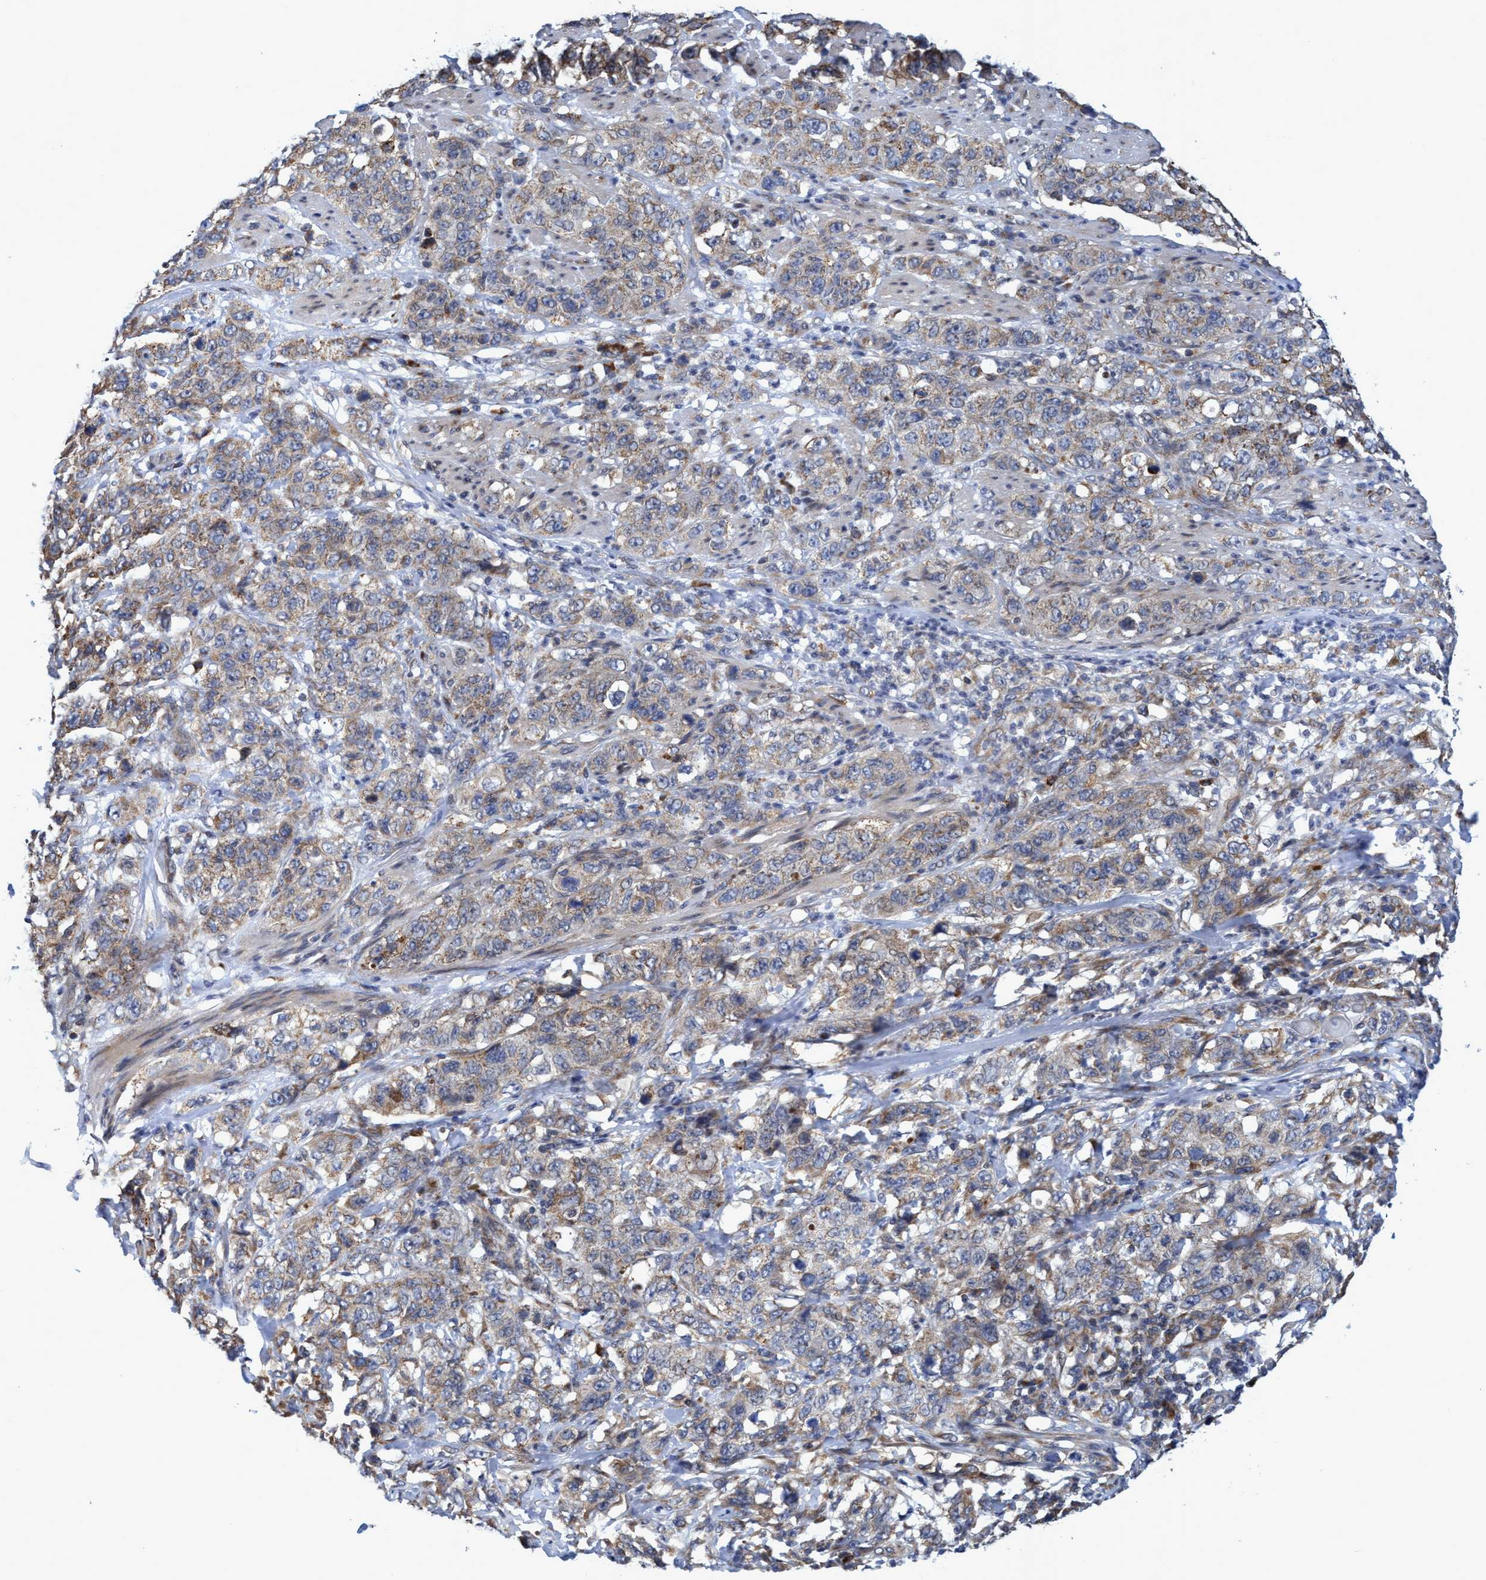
{"staining": {"intensity": "weak", "quantity": ">75%", "location": "cytoplasmic/membranous"}, "tissue": "stomach cancer", "cell_type": "Tumor cells", "image_type": "cancer", "snomed": [{"axis": "morphology", "description": "Adenocarcinoma, NOS"}, {"axis": "topography", "description": "Stomach"}], "caption": "Immunohistochemistry (IHC) photomicrograph of neoplastic tissue: adenocarcinoma (stomach) stained using immunohistochemistry (IHC) demonstrates low levels of weak protein expression localized specifically in the cytoplasmic/membranous of tumor cells, appearing as a cytoplasmic/membranous brown color.", "gene": "NAT16", "patient": {"sex": "male", "age": 48}}